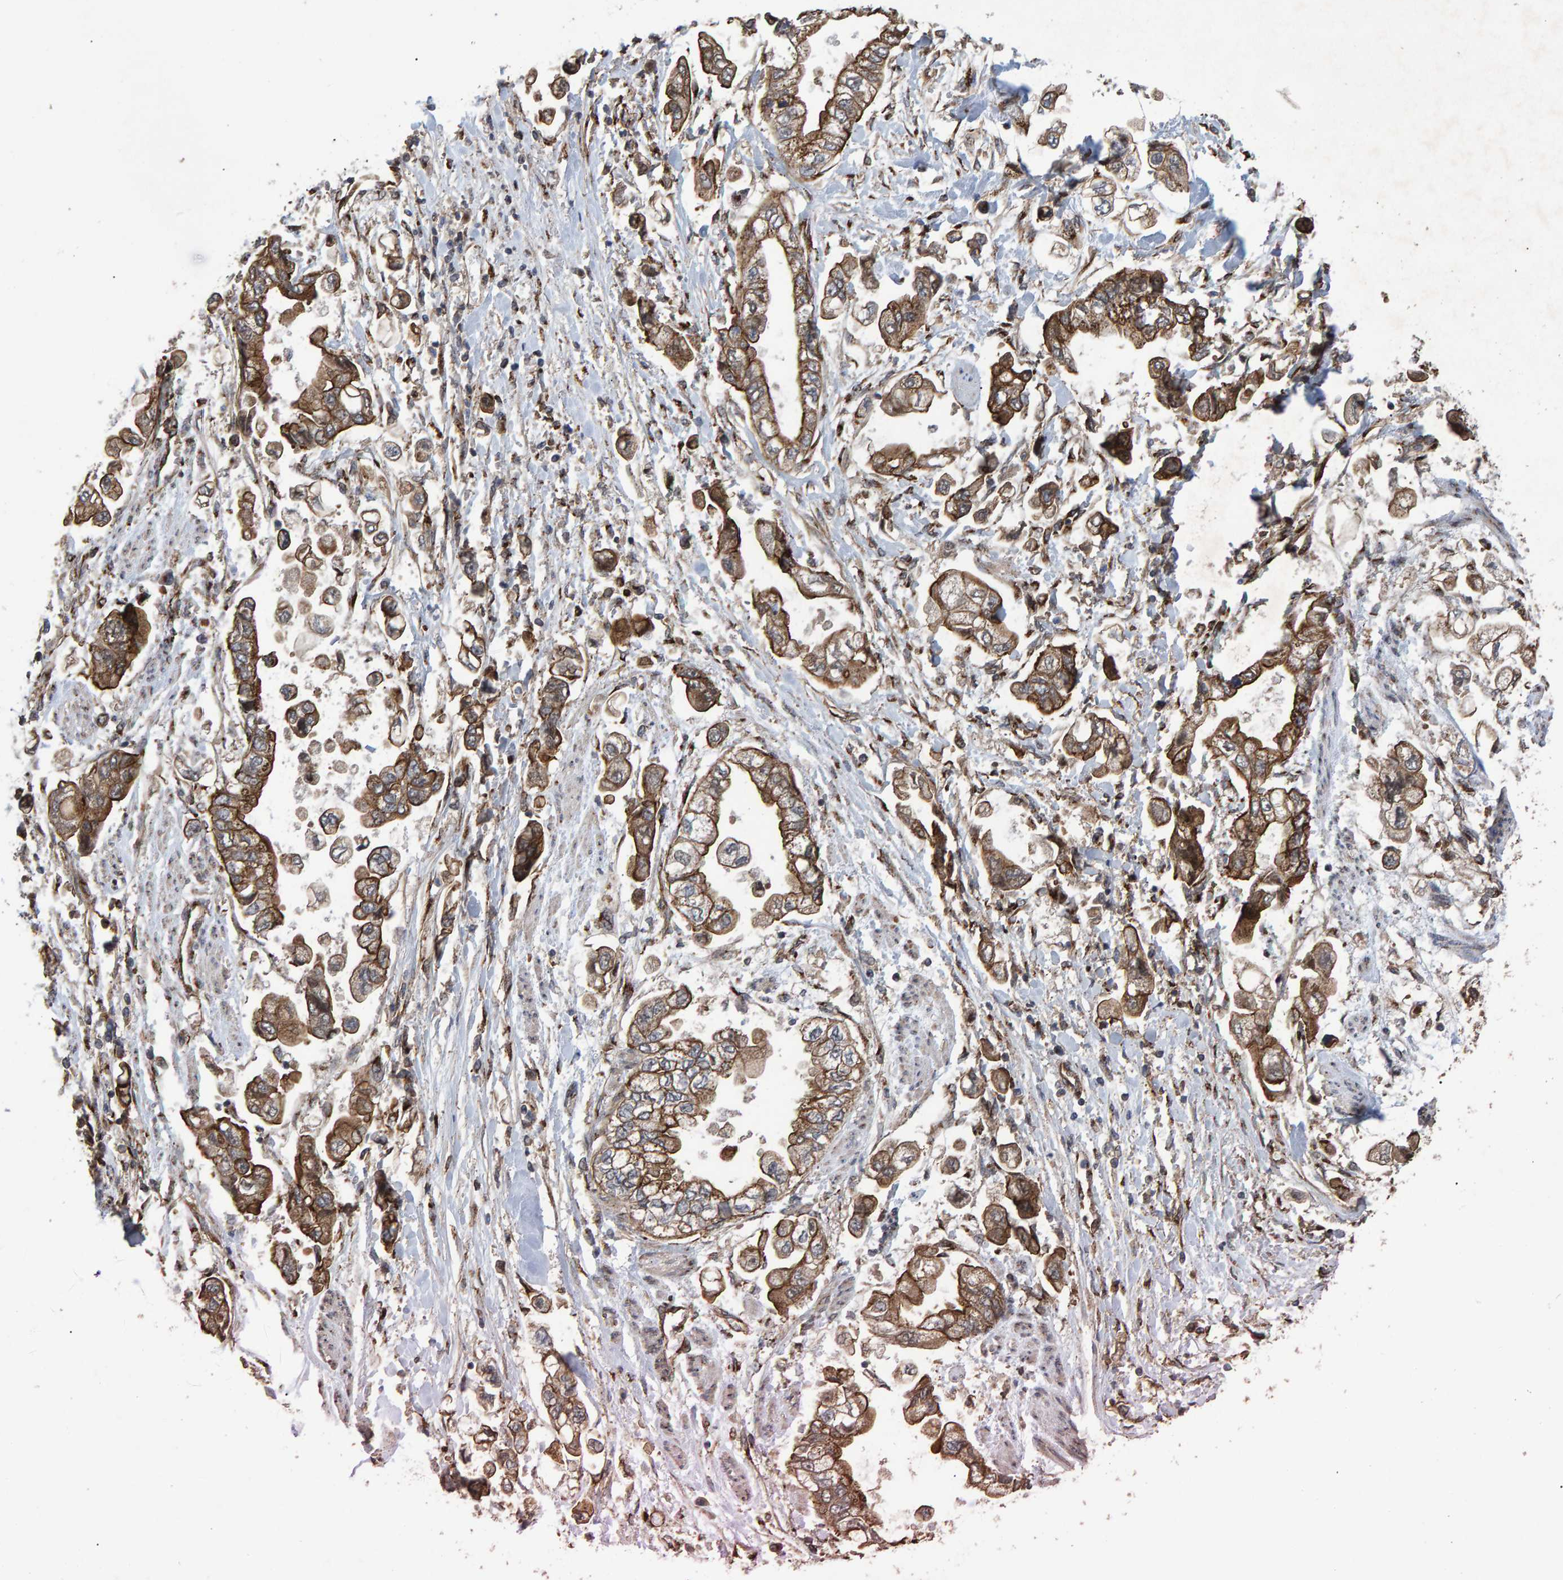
{"staining": {"intensity": "strong", "quantity": ">75%", "location": "cytoplasmic/membranous"}, "tissue": "stomach cancer", "cell_type": "Tumor cells", "image_type": "cancer", "snomed": [{"axis": "morphology", "description": "Normal tissue, NOS"}, {"axis": "morphology", "description": "Adenocarcinoma, NOS"}, {"axis": "topography", "description": "Stomach"}], "caption": "Tumor cells exhibit strong cytoplasmic/membranous positivity in approximately >75% of cells in stomach cancer.", "gene": "TRIM68", "patient": {"sex": "male", "age": 62}}